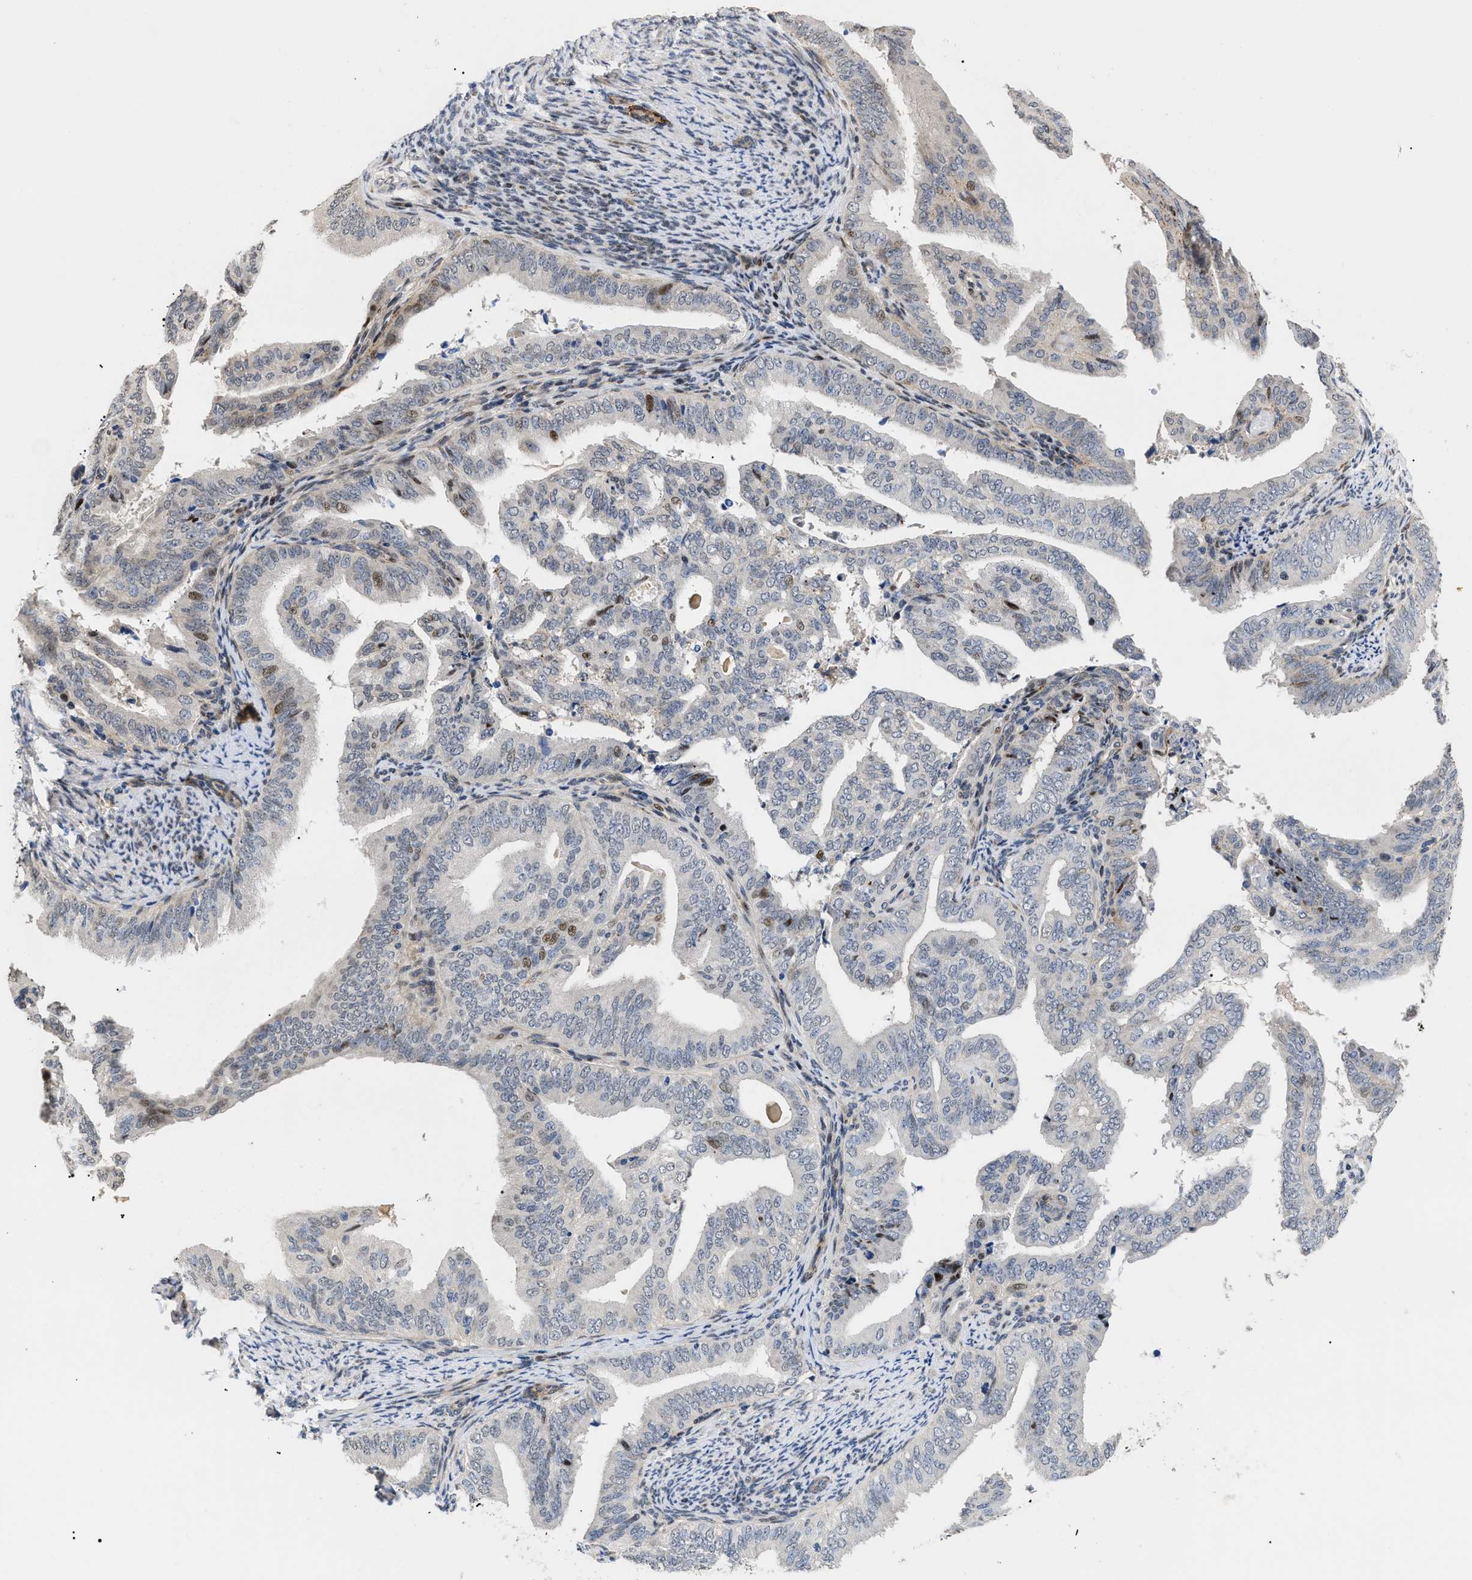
{"staining": {"intensity": "weak", "quantity": "<25%", "location": "cytoplasmic/membranous,nuclear"}, "tissue": "endometrial cancer", "cell_type": "Tumor cells", "image_type": "cancer", "snomed": [{"axis": "morphology", "description": "Adenocarcinoma, NOS"}, {"axis": "topography", "description": "Endometrium"}], "caption": "Endometrial cancer (adenocarcinoma) stained for a protein using immunohistochemistry (IHC) displays no positivity tumor cells.", "gene": "SFXN5", "patient": {"sex": "female", "age": 58}}